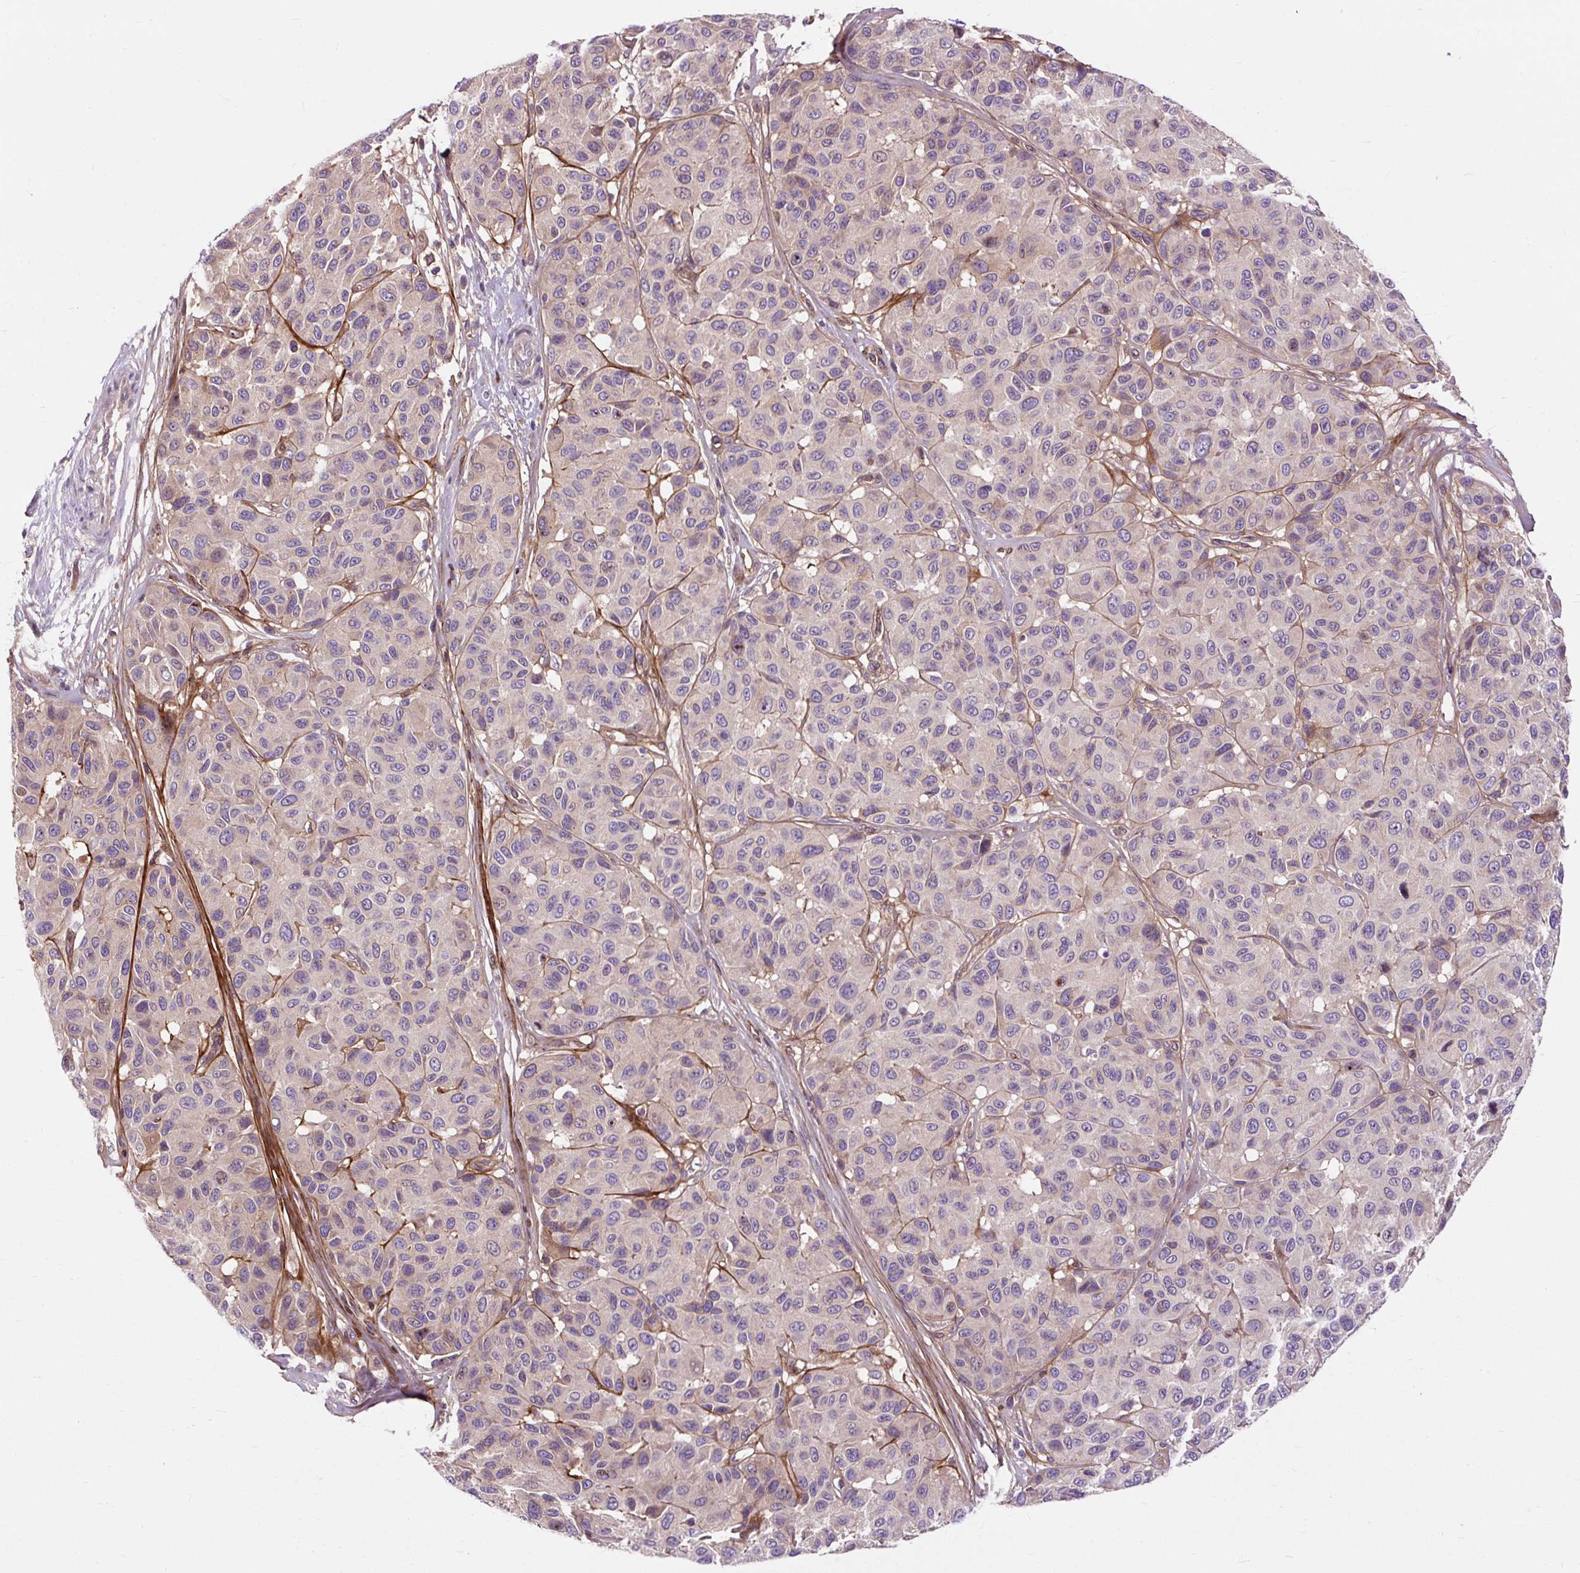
{"staining": {"intensity": "negative", "quantity": "none", "location": "none"}, "tissue": "melanoma", "cell_type": "Tumor cells", "image_type": "cancer", "snomed": [{"axis": "morphology", "description": "Malignant melanoma, NOS"}, {"axis": "topography", "description": "Skin"}], "caption": "Tumor cells are negative for protein expression in human melanoma.", "gene": "PCDHGB3", "patient": {"sex": "female", "age": 66}}